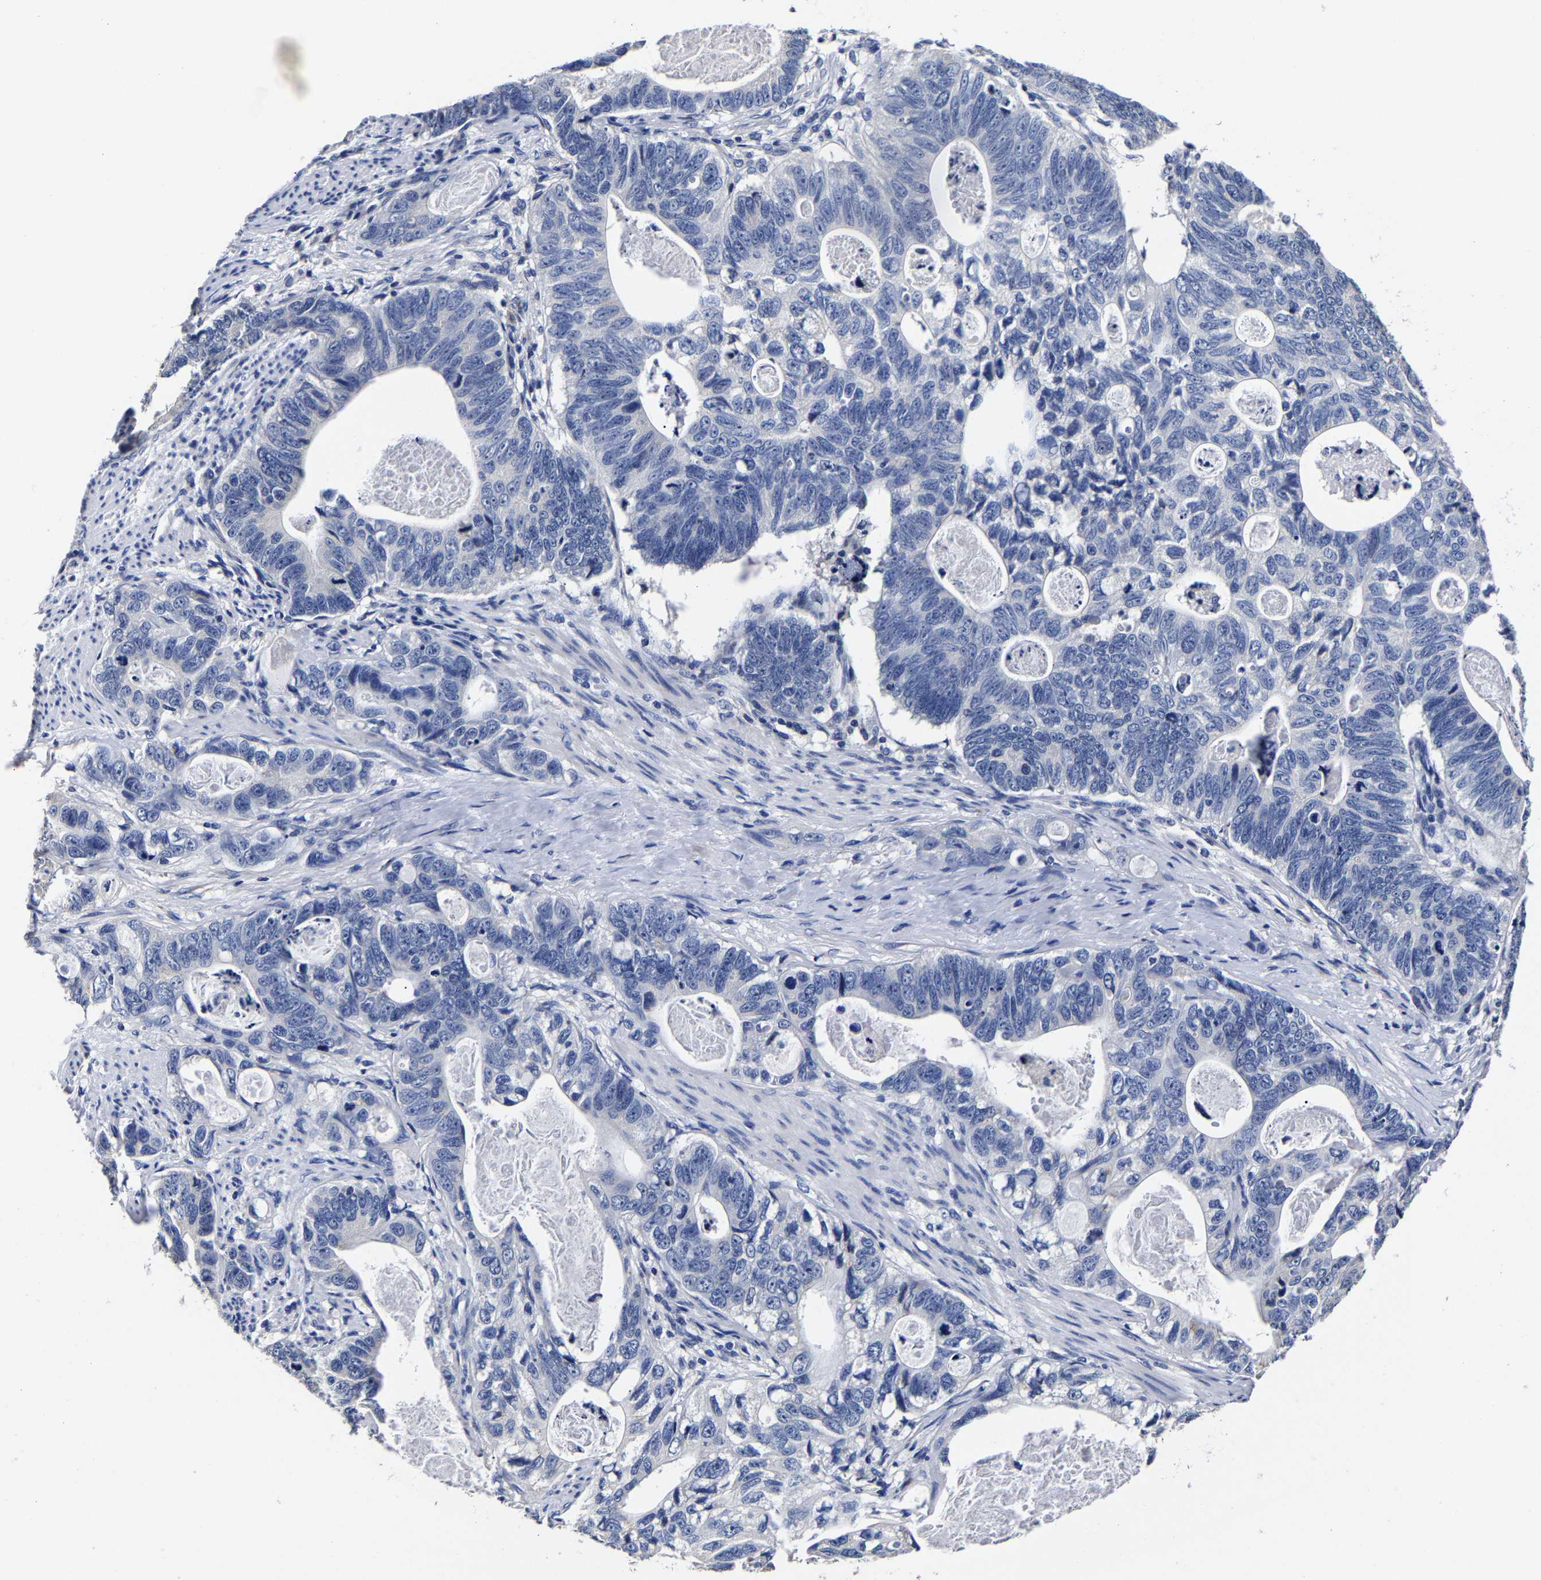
{"staining": {"intensity": "negative", "quantity": "none", "location": "none"}, "tissue": "stomach cancer", "cell_type": "Tumor cells", "image_type": "cancer", "snomed": [{"axis": "morphology", "description": "Normal tissue, NOS"}, {"axis": "morphology", "description": "Adenocarcinoma, NOS"}, {"axis": "topography", "description": "Stomach"}], "caption": "Immunohistochemical staining of stomach cancer (adenocarcinoma) reveals no significant staining in tumor cells.", "gene": "AKAP4", "patient": {"sex": "female", "age": 89}}